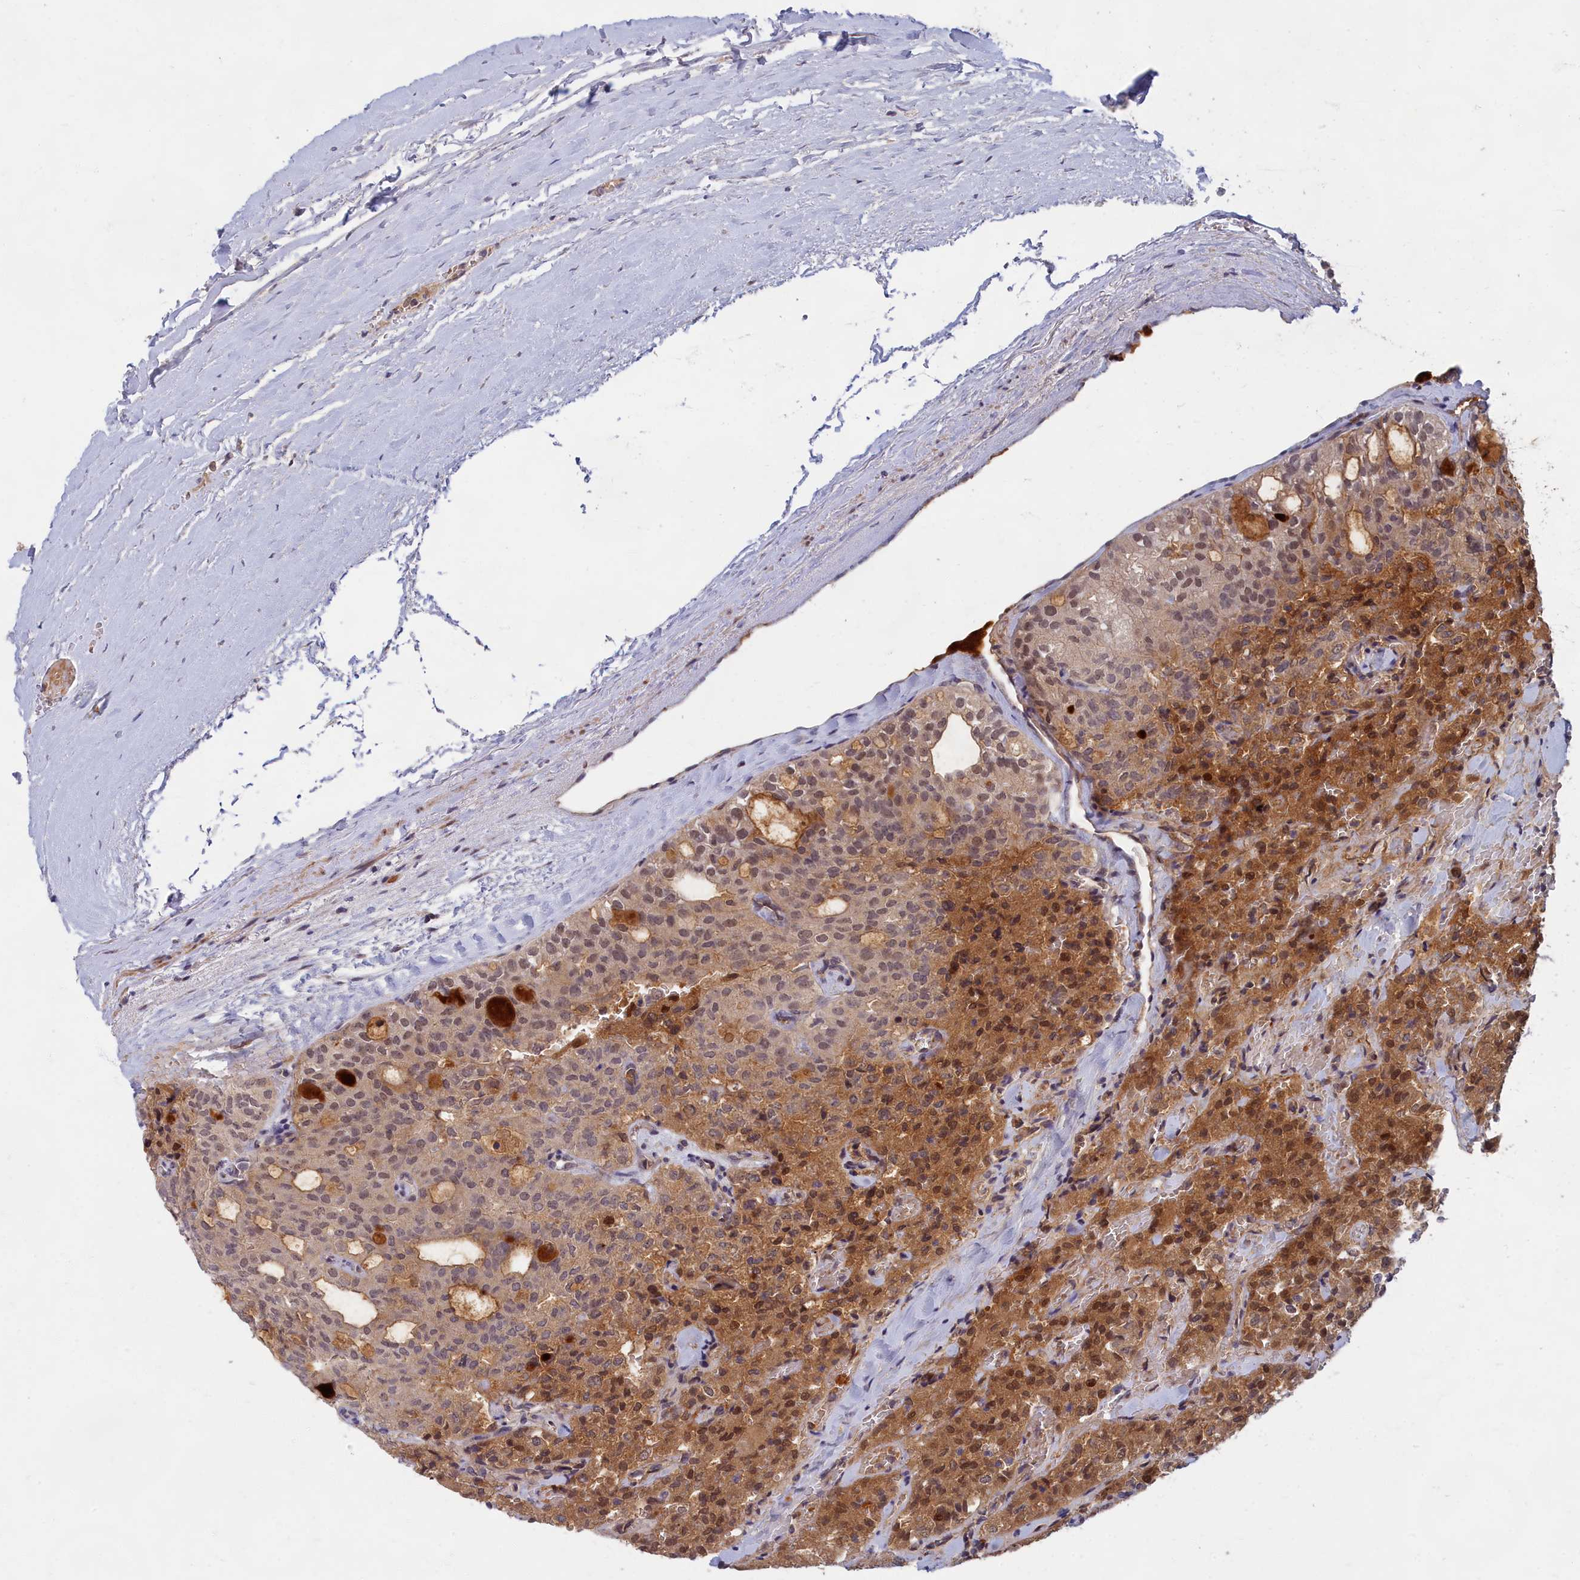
{"staining": {"intensity": "moderate", "quantity": ">75%", "location": "cytoplasmic/membranous,nuclear"}, "tissue": "thyroid cancer", "cell_type": "Tumor cells", "image_type": "cancer", "snomed": [{"axis": "morphology", "description": "Follicular adenoma carcinoma, NOS"}, {"axis": "topography", "description": "Thyroid gland"}], "caption": "Follicular adenoma carcinoma (thyroid) stained with a protein marker exhibits moderate staining in tumor cells.", "gene": "EARS2", "patient": {"sex": "male", "age": 75}}